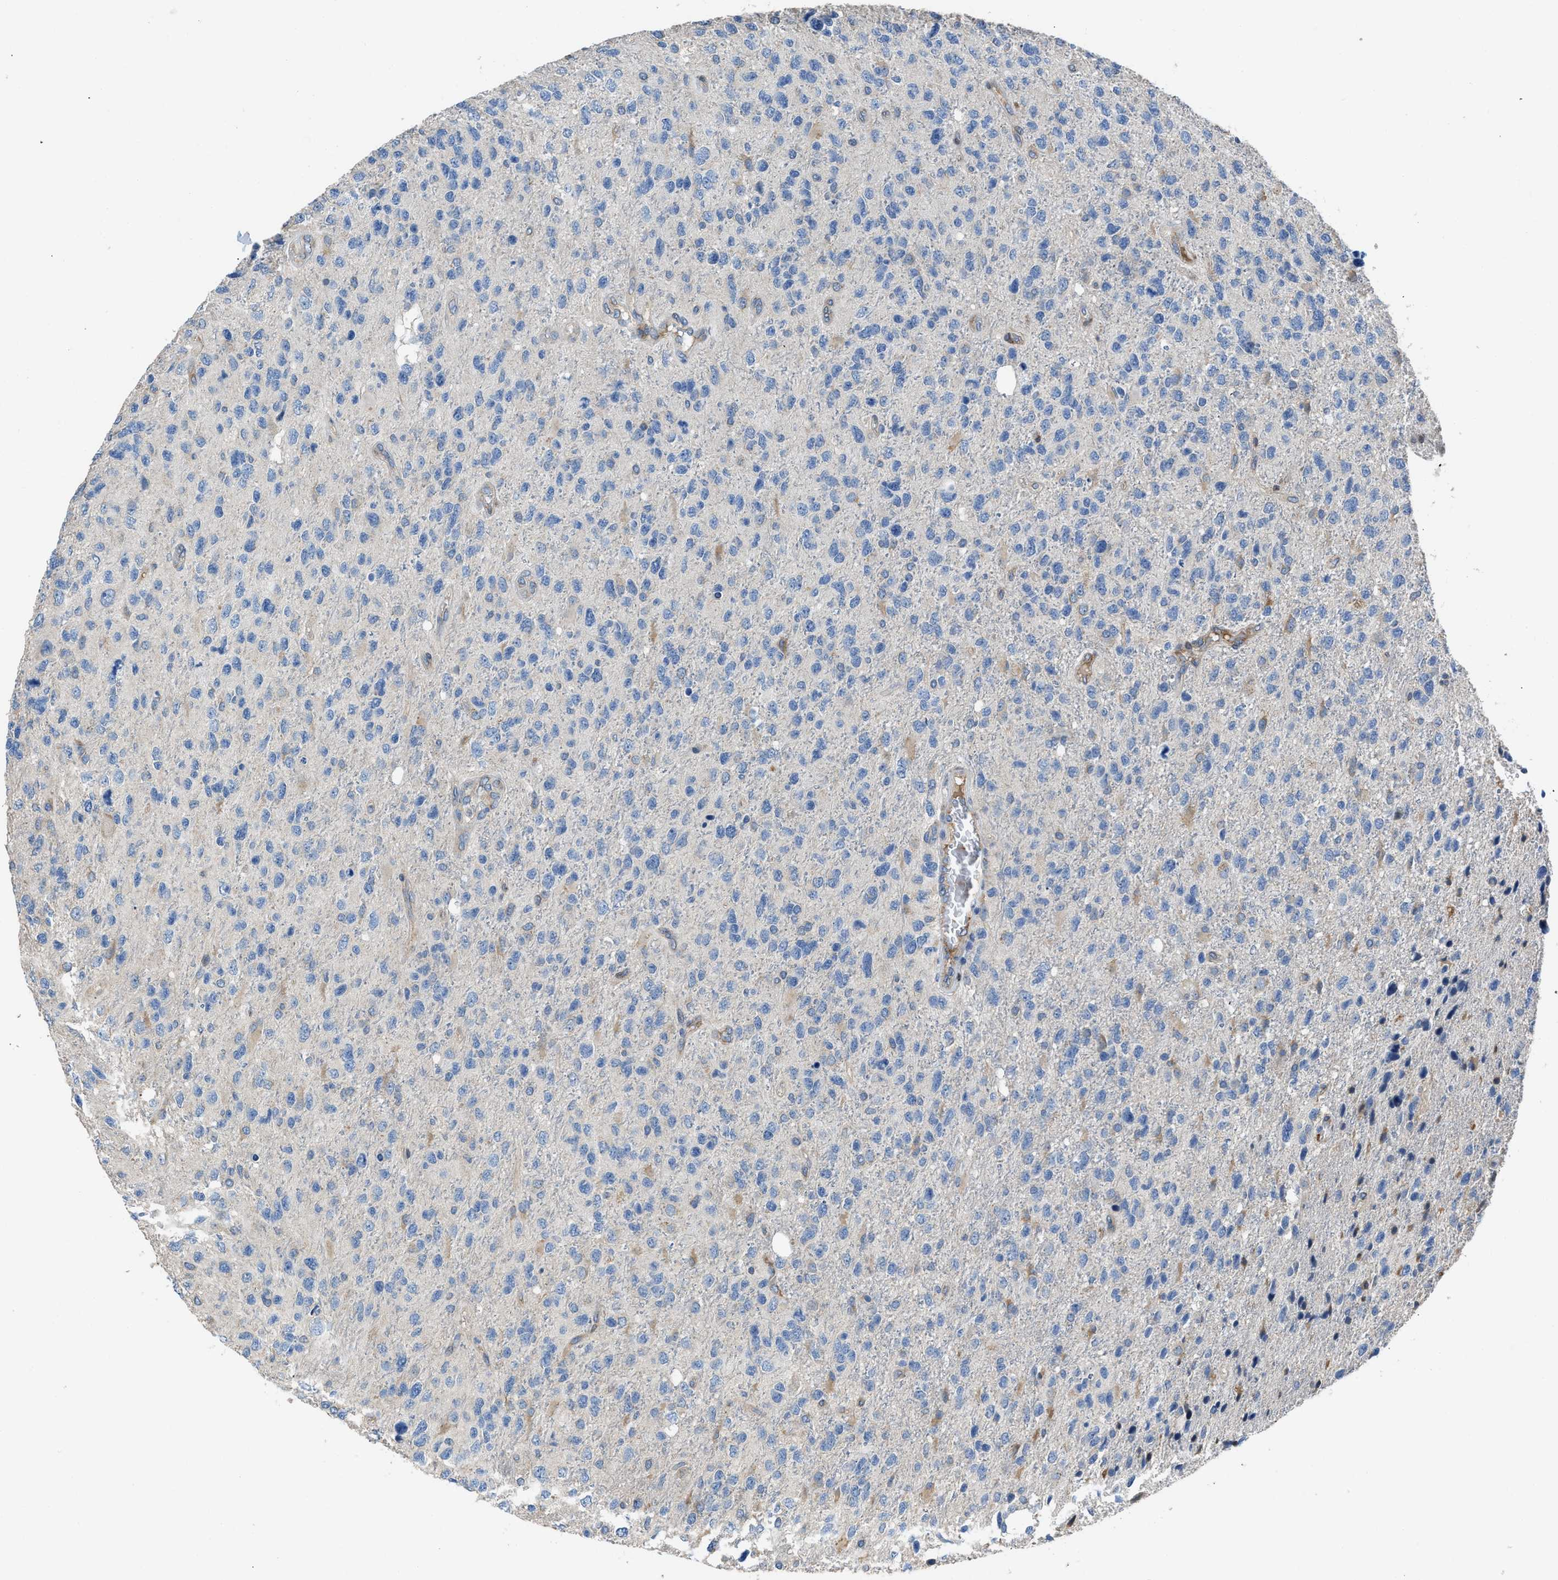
{"staining": {"intensity": "negative", "quantity": "none", "location": "none"}, "tissue": "glioma", "cell_type": "Tumor cells", "image_type": "cancer", "snomed": [{"axis": "morphology", "description": "Glioma, malignant, High grade"}, {"axis": "topography", "description": "Brain"}], "caption": "Malignant high-grade glioma stained for a protein using immunohistochemistry (IHC) shows no expression tumor cells.", "gene": "GGCX", "patient": {"sex": "female", "age": 58}}